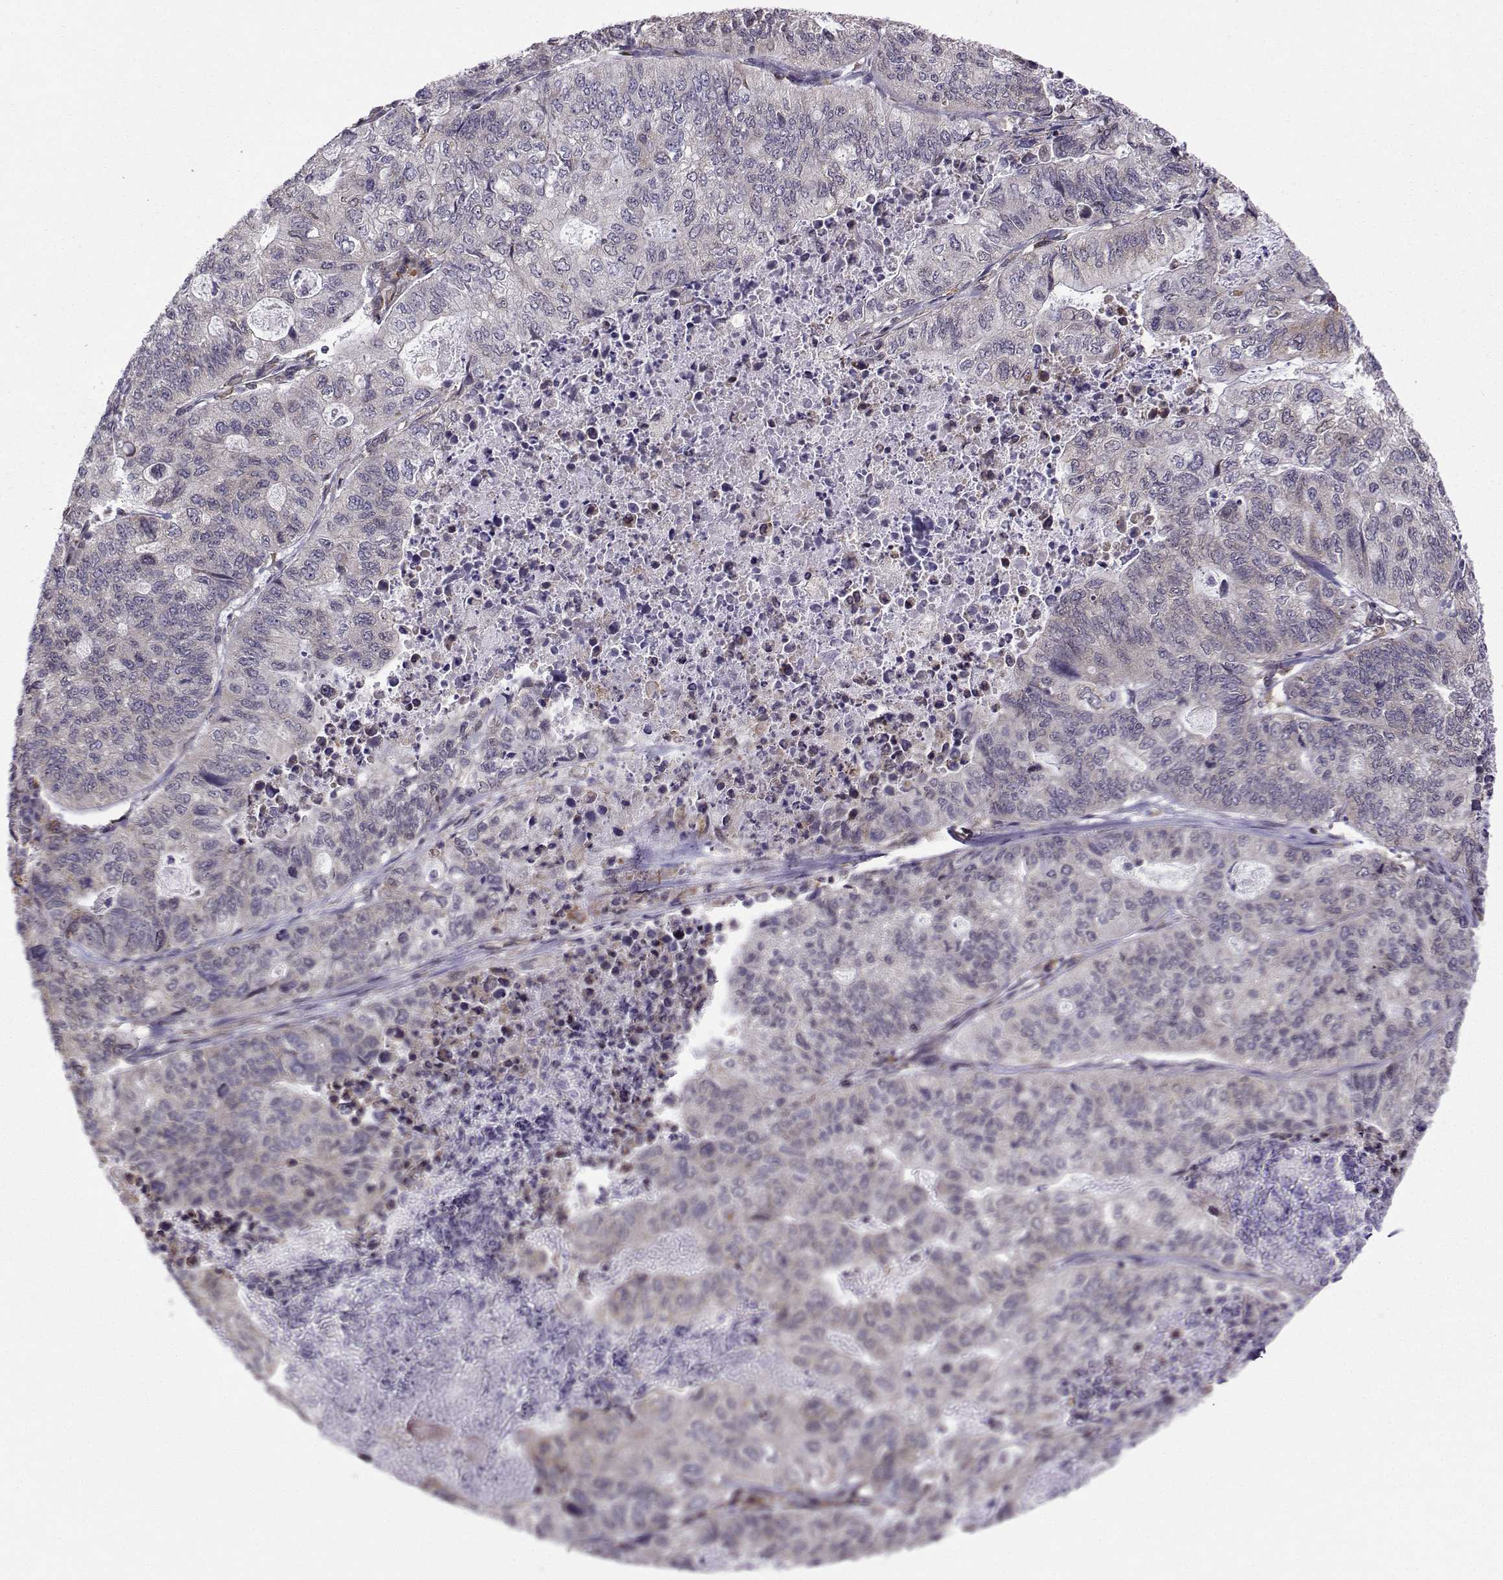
{"staining": {"intensity": "negative", "quantity": "none", "location": "none"}, "tissue": "stomach cancer", "cell_type": "Tumor cells", "image_type": "cancer", "snomed": [{"axis": "morphology", "description": "Adenocarcinoma, NOS"}, {"axis": "topography", "description": "Stomach, upper"}], "caption": "This is an immunohistochemistry (IHC) histopathology image of human adenocarcinoma (stomach). There is no expression in tumor cells.", "gene": "EZH1", "patient": {"sex": "female", "age": 67}}